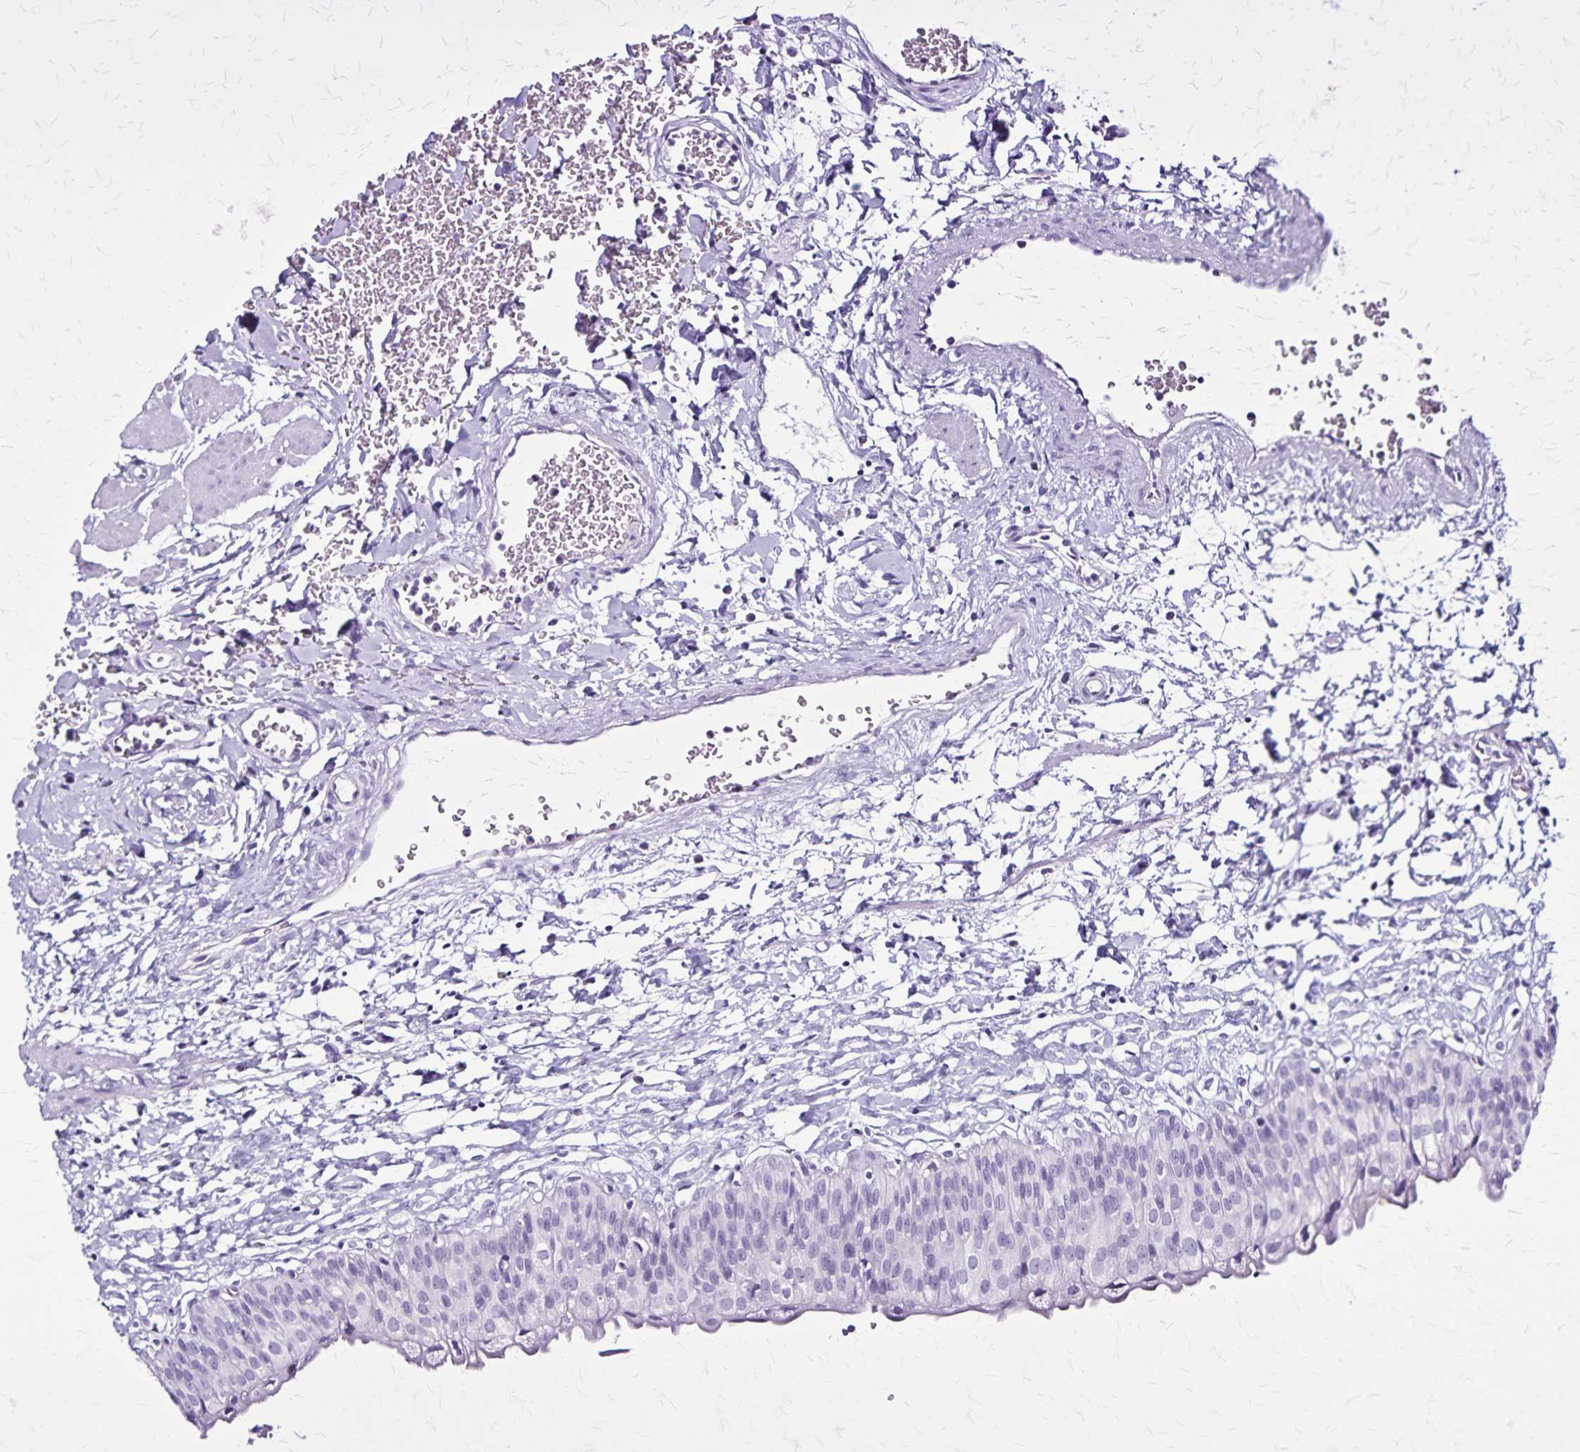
{"staining": {"intensity": "negative", "quantity": "none", "location": "none"}, "tissue": "urinary bladder", "cell_type": "Urothelial cells", "image_type": "normal", "snomed": [{"axis": "morphology", "description": "Normal tissue, NOS"}, {"axis": "topography", "description": "Urinary bladder"}], "caption": "Immunohistochemistry (IHC) of benign urinary bladder reveals no staining in urothelial cells.", "gene": "KRT2", "patient": {"sex": "male", "age": 55}}